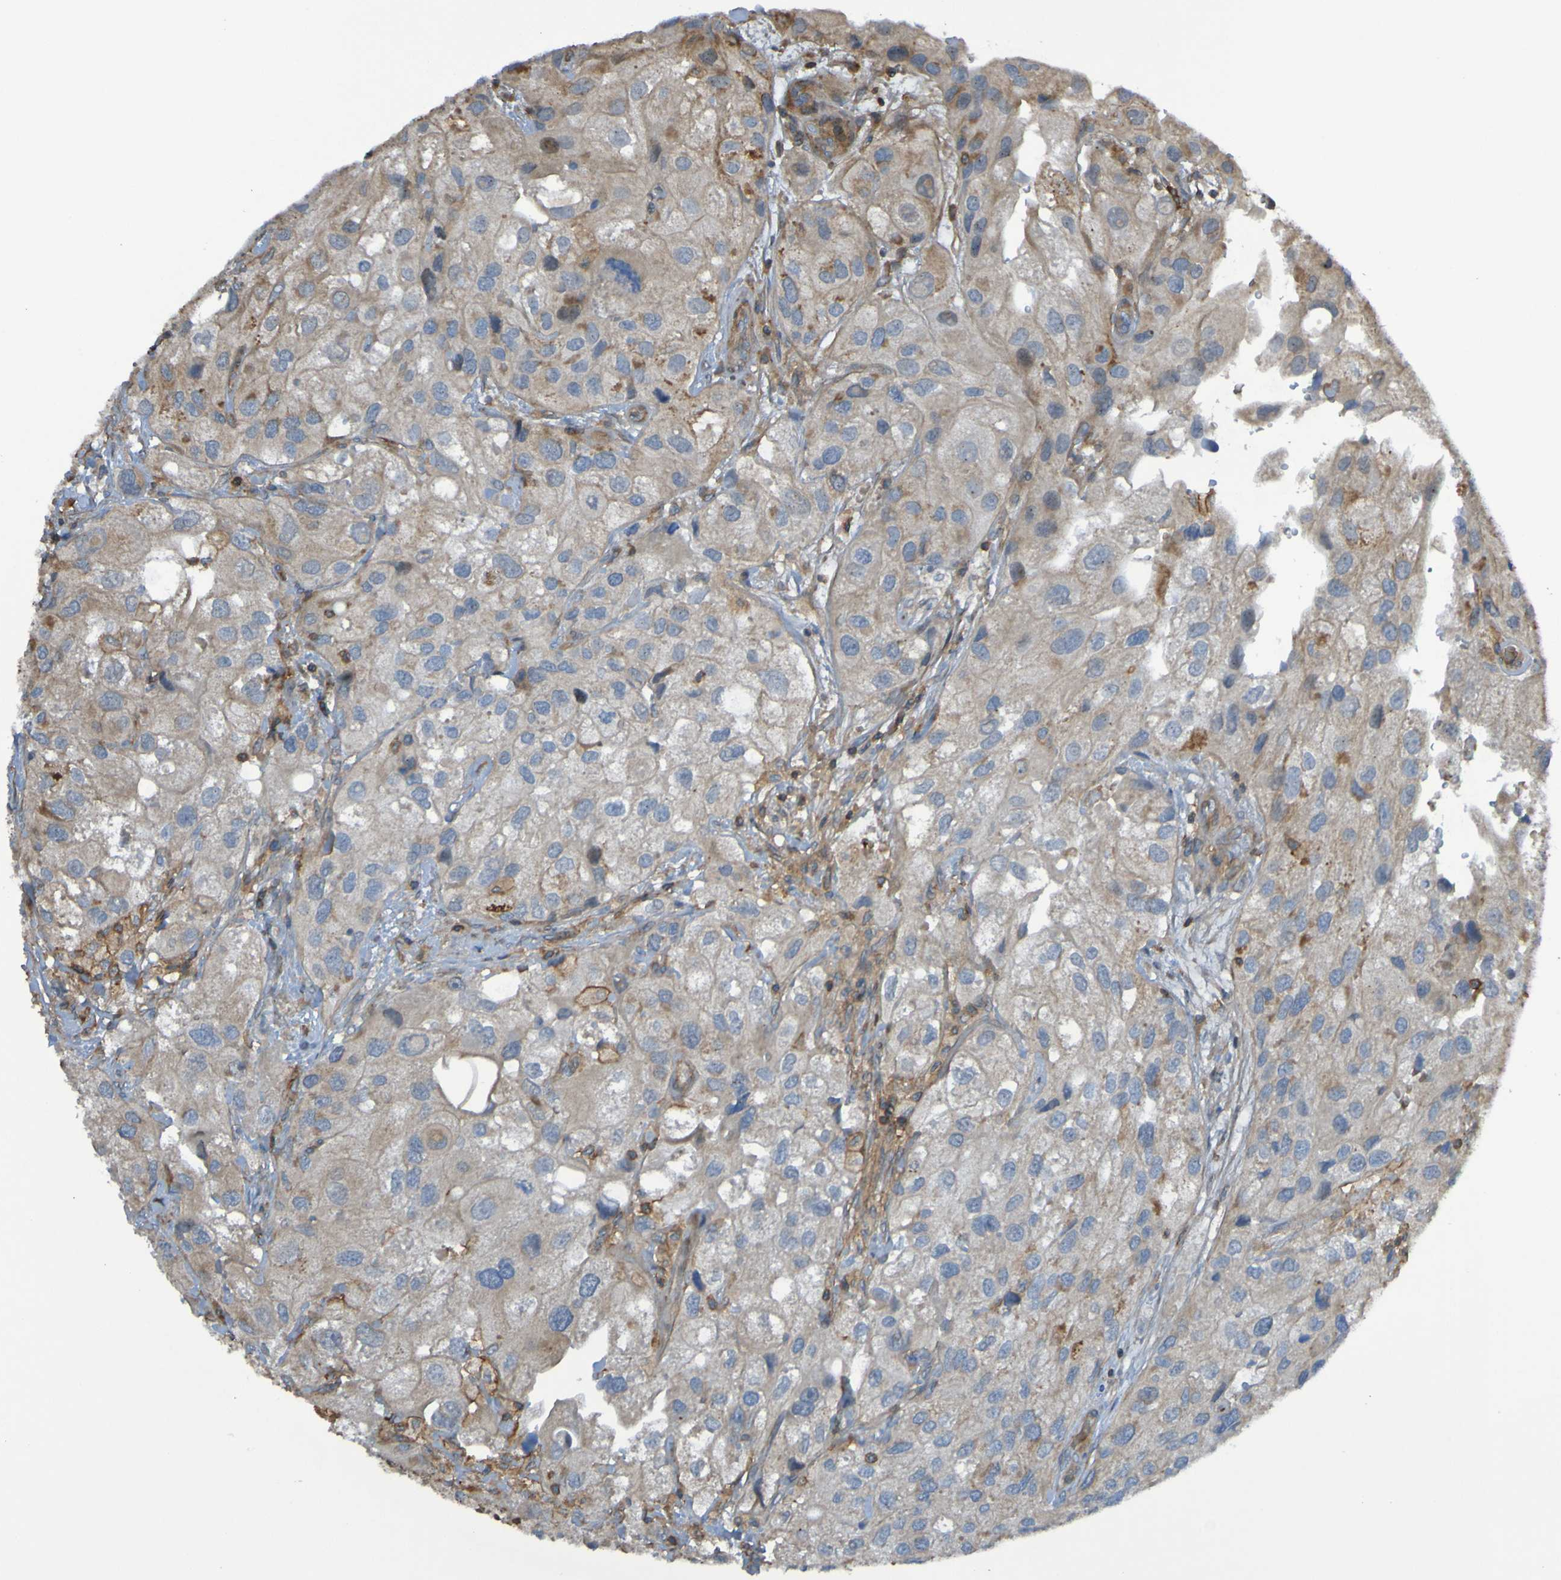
{"staining": {"intensity": "weak", "quantity": ">75%", "location": "cytoplasmic/membranous"}, "tissue": "urothelial cancer", "cell_type": "Tumor cells", "image_type": "cancer", "snomed": [{"axis": "morphology", "description": "Urothelial carcinoma, High grade"}, {"axis": "topography", "description": "Urinary bladder"}], "caption": "Brown immunohistochemical staining in high-grade urothelial carcinoma shows weak cytoplasmic/membranous expression in approximately >75% of tumor cells. Nuclei are stained in blue.", "gene": "PDGFB", "patient": {"sex": "female", "age": 64}}